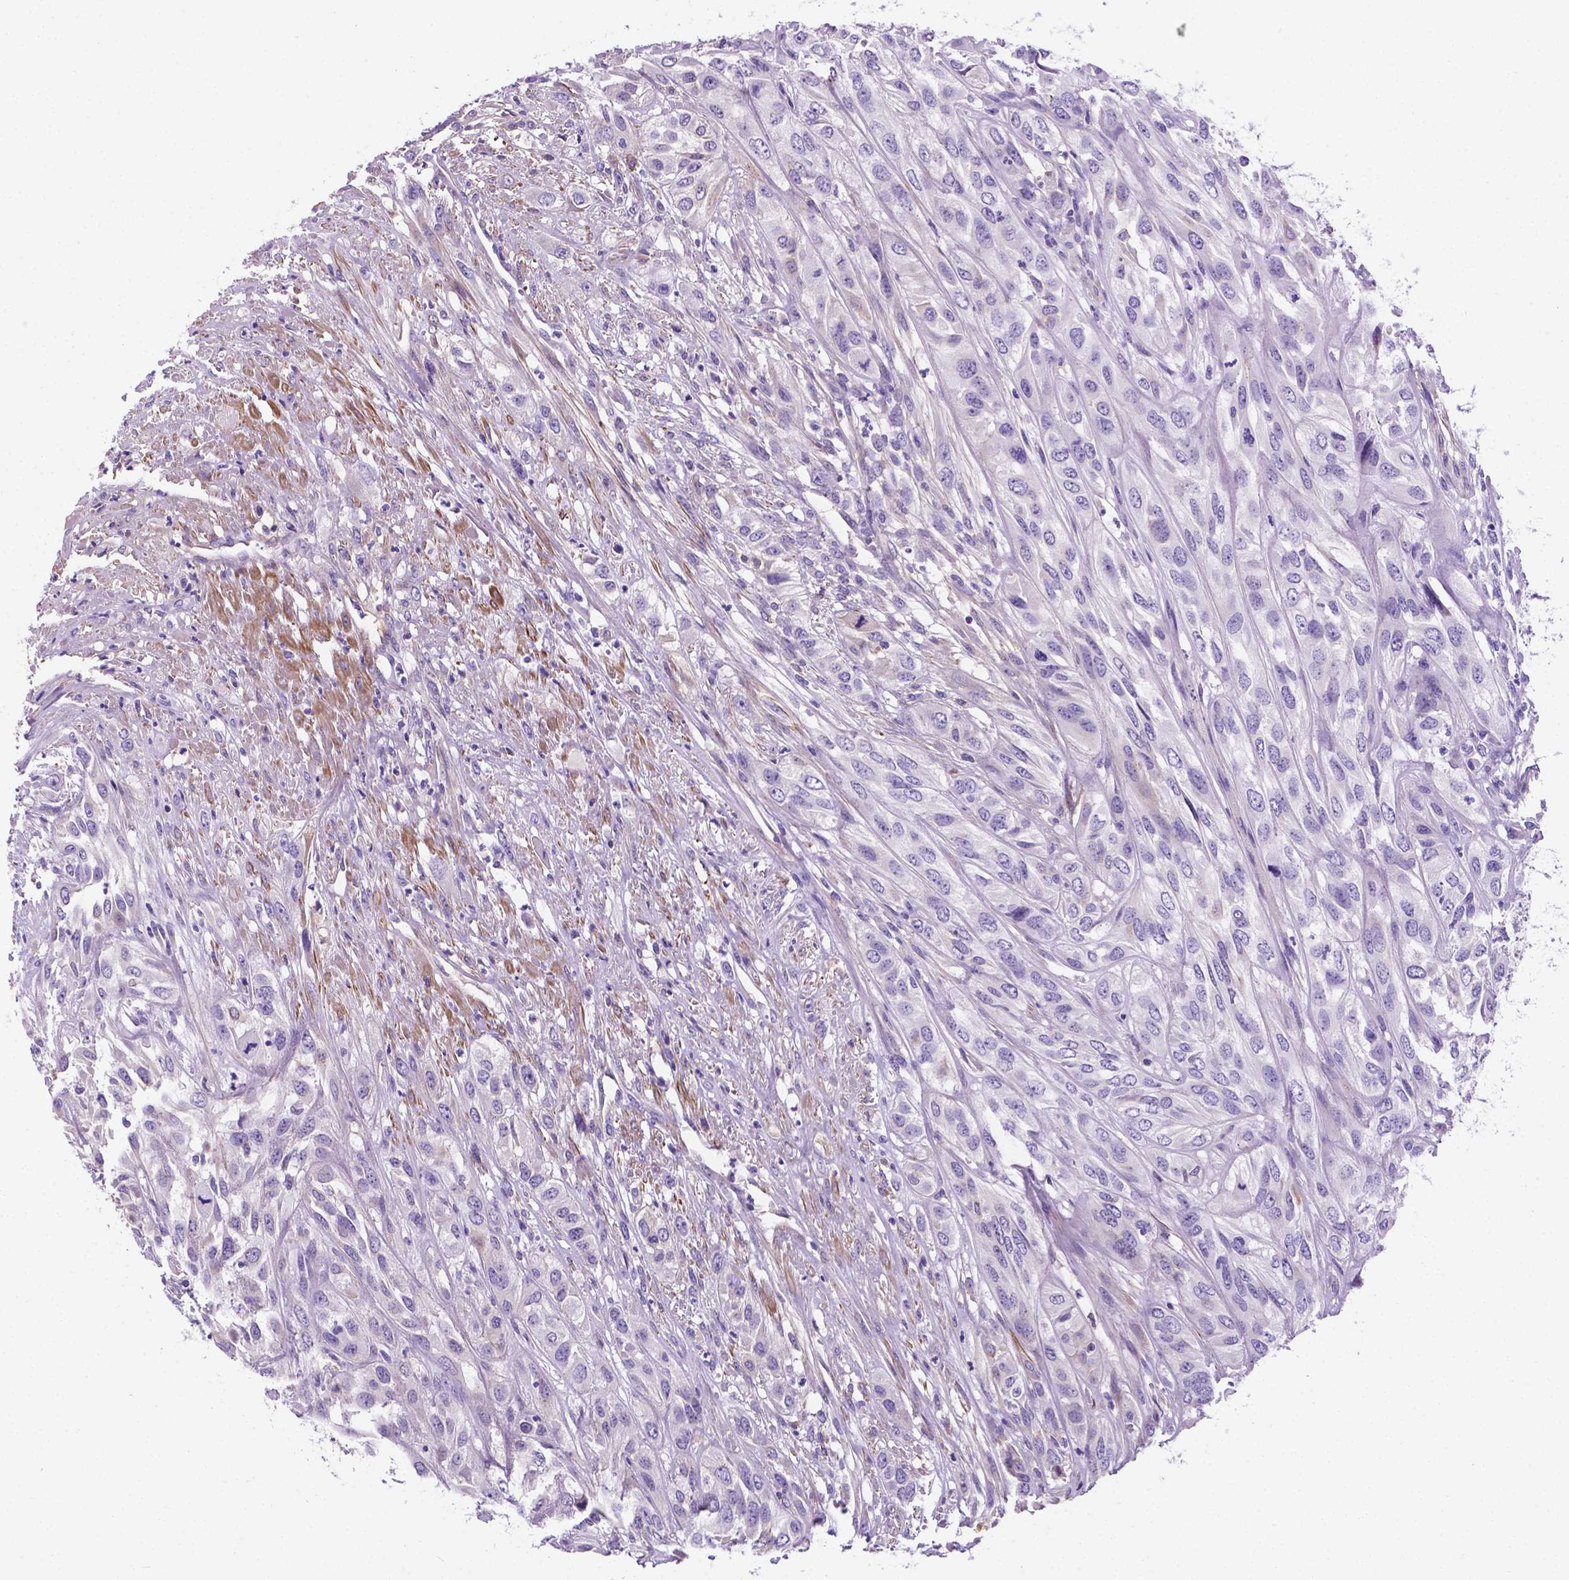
{"staining": {"intensity": "negative", "quantity": "none", "location": "none"}, "tissue": "urothelial cancer", "cell_type": "Tumor cells", "image_type": "cancer", "snomed": [{"axis": "morphology", "description": "Urothelial carcinoma, High grade"}, {"axis": "topography", "description": "Urinary bladder"}], "caption": "The histopathology image exhibits no significant expression in tumor cells of urothelial carcinoma (high-grade). The staining was performed using DAB to visualize the protein expression in brown, while the nuclei were stained in blue with hematoxylin (Magnification: 20x).", "gene": "APOE", "patient": {"sex": "male", "age": 67}}